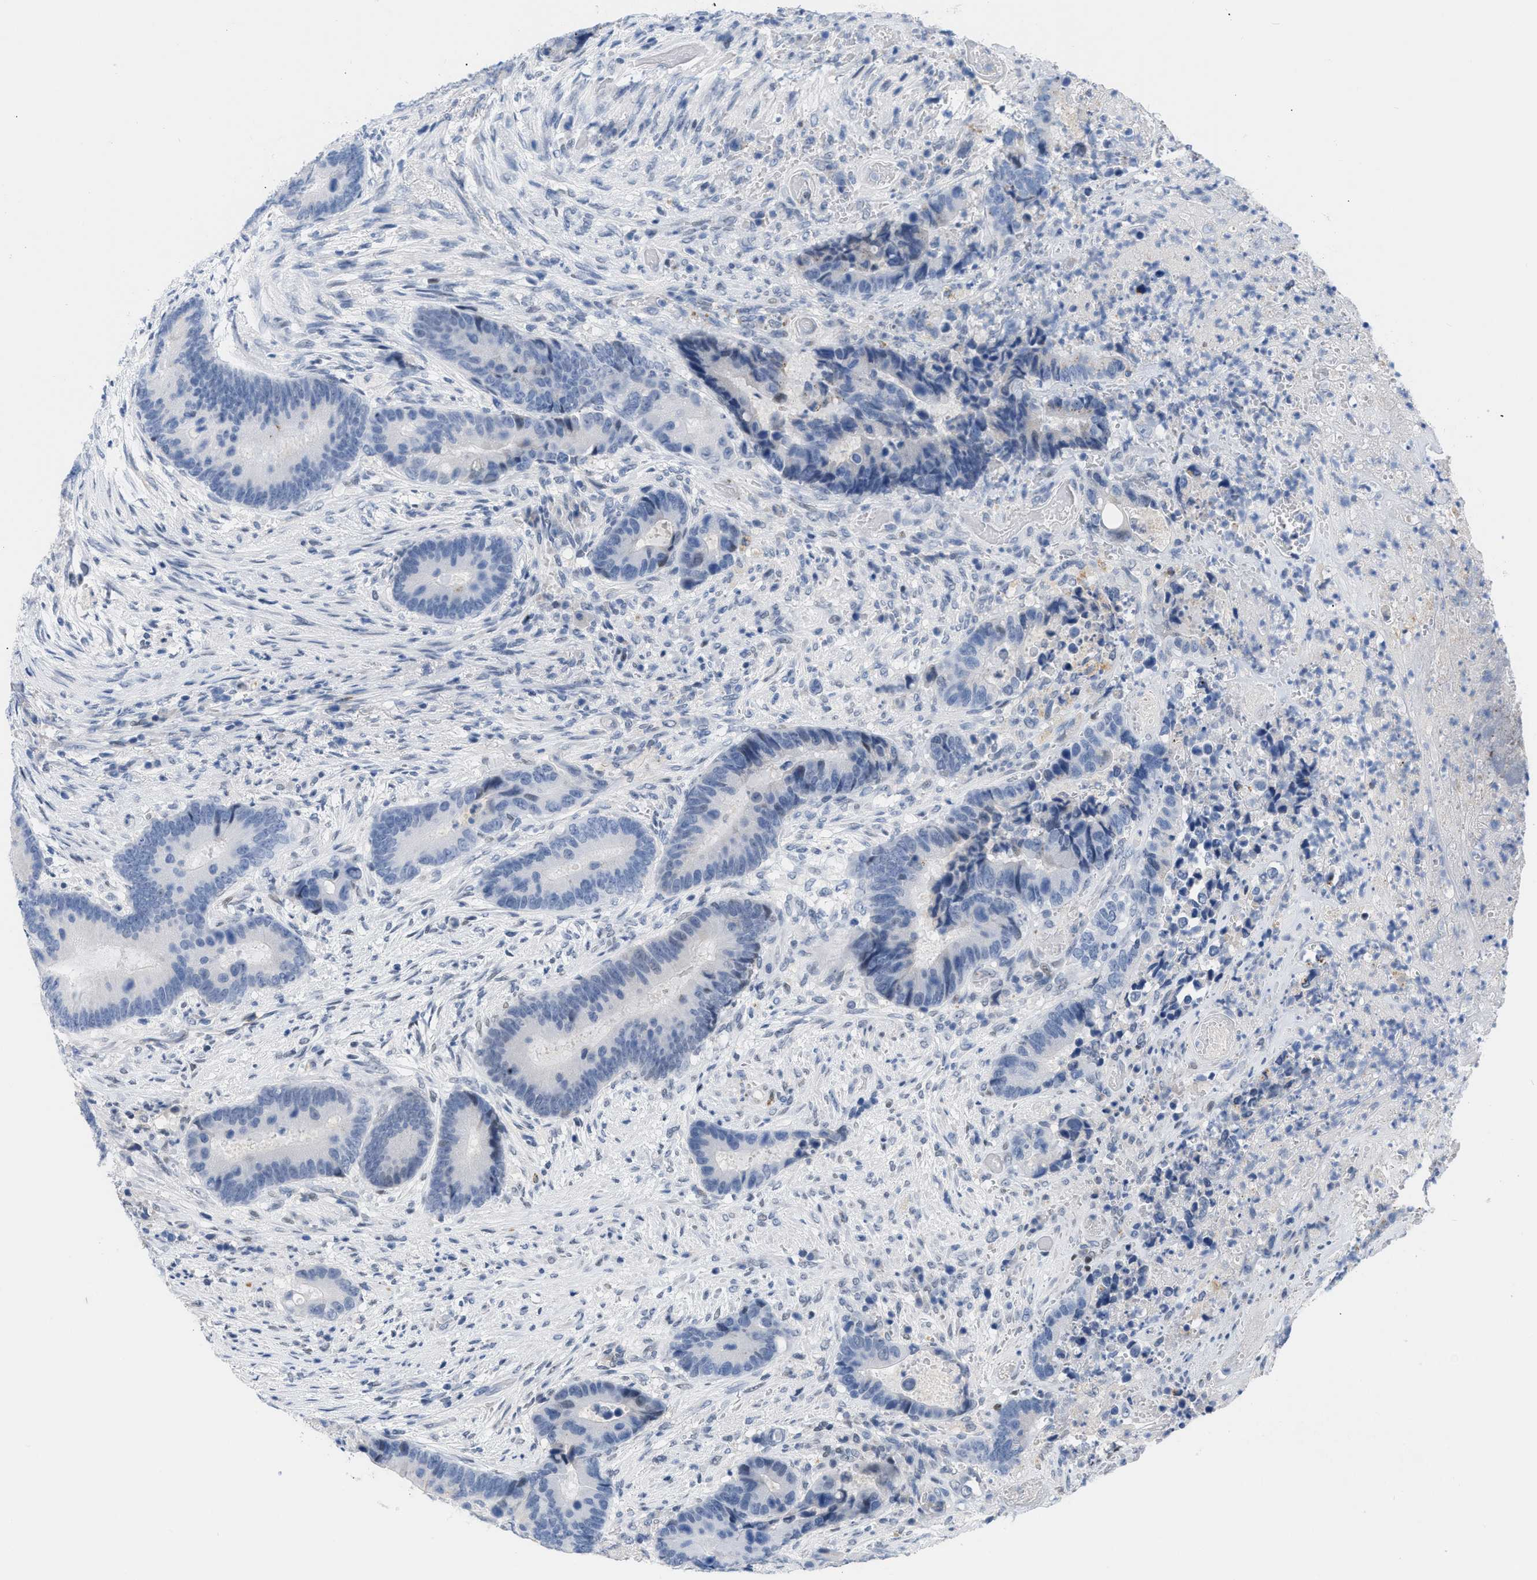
{"staining": {"intensity": "negative", "quantity": "none", "location": "none"}, "tissue": "colorectal cancer", "cell_type": "Tumor cells", "image_type": "cancer", "snomed": [{"axis": "morphology", "description": "Adenocarcinoma, NOS"}, {"axis": "topography", "description": "Rectum"}], "caption": "This histopathology image is of colorectal adenocarcinoma stained with IHC to label a protein in brown with the nuclei are counter-stained blue. There is no expression in tumor cells. The staining is performed using DAB brown chromogen with nuclei counter-stained in using hematoxylin.", "gene": "BOLL", "patient": {"sex": "female", "age": 89}}